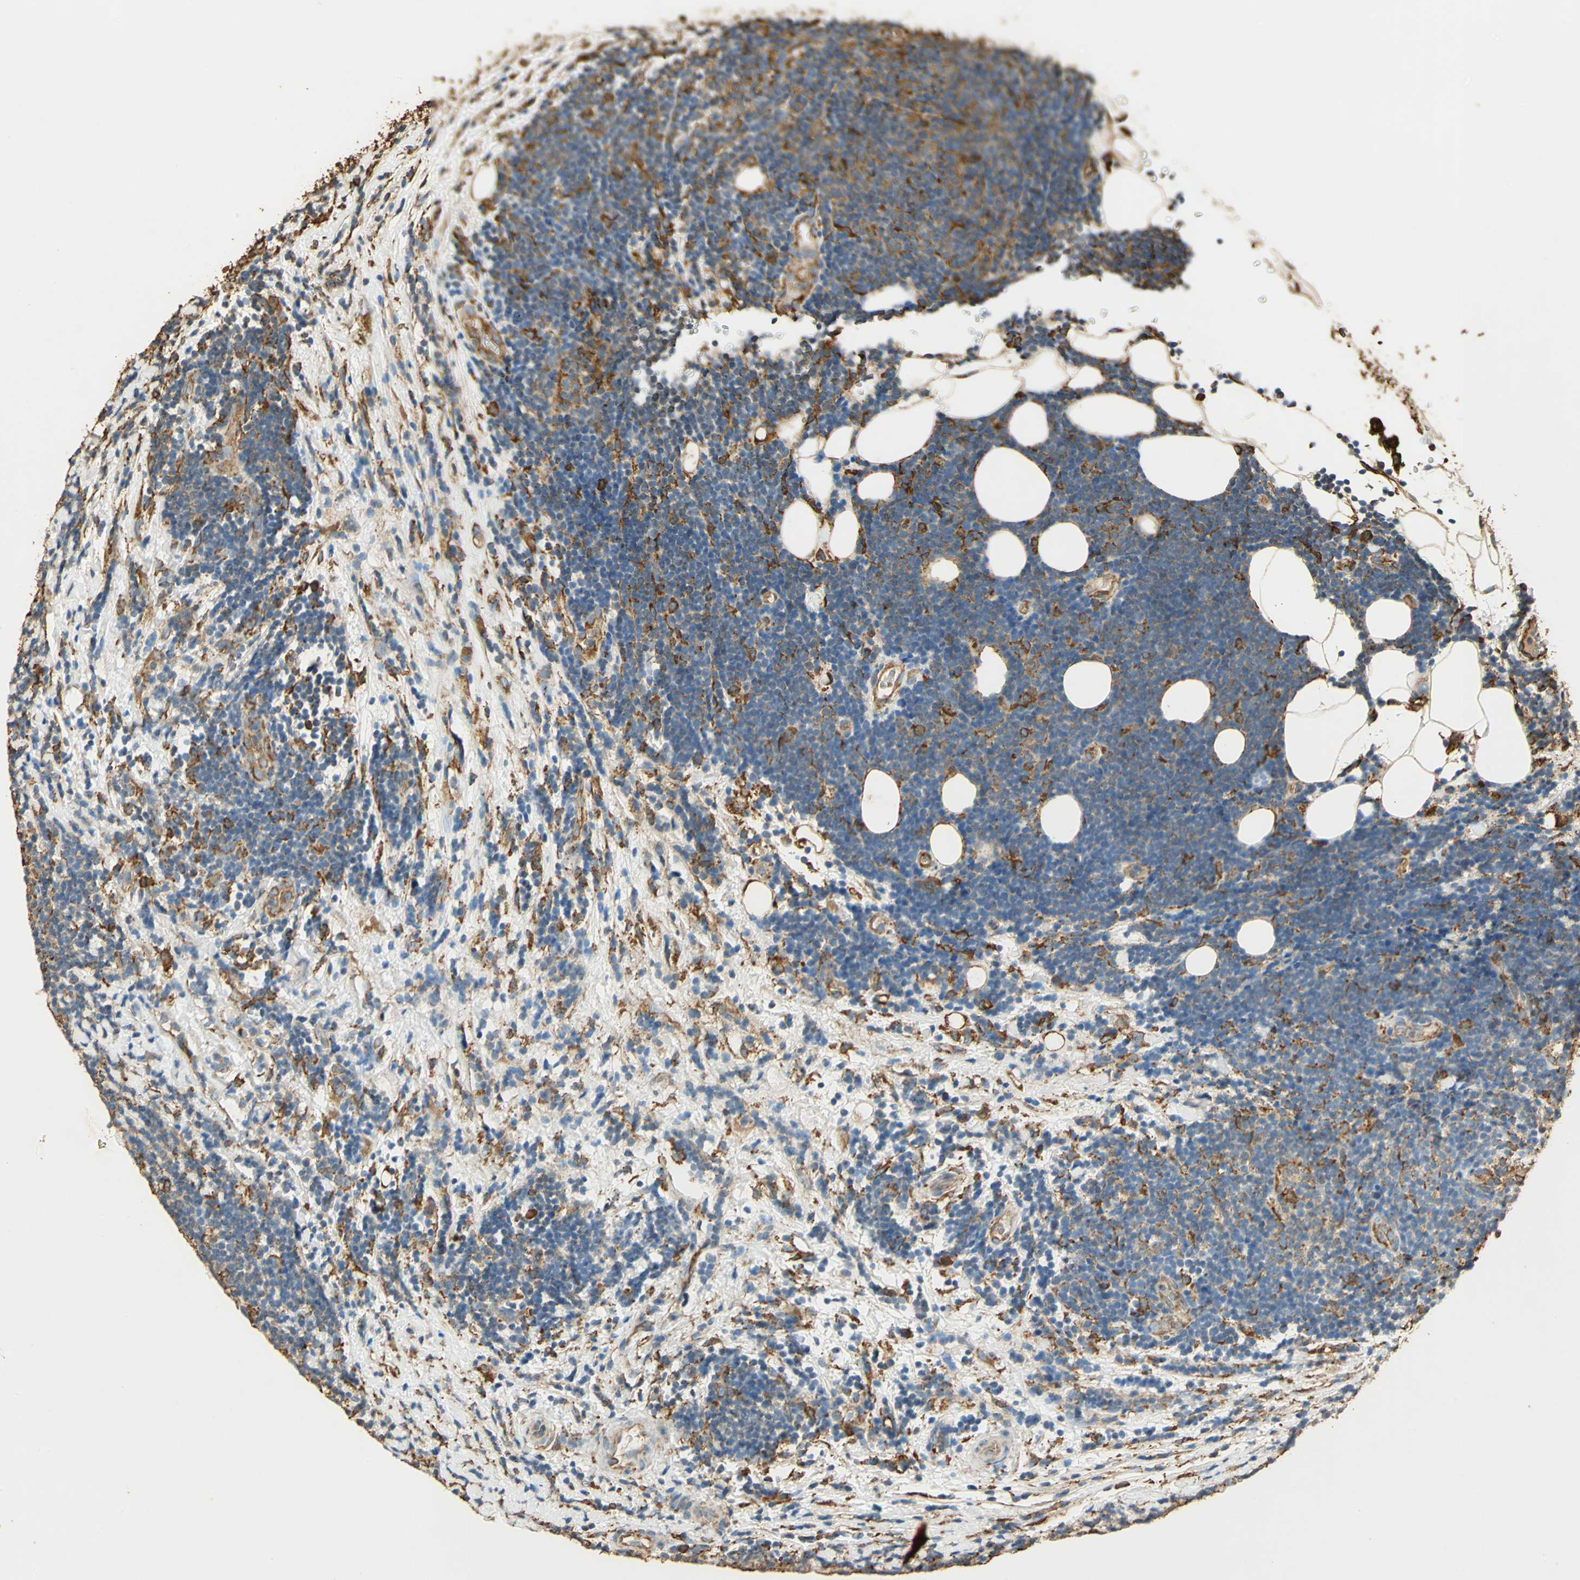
{"staining": {"intensity": "strong", "quantity": "<25%", "location": "cytoplasmic/membranous"}, "tissue": "lymphoma", "cell_type": "Tumor cells", "image_type": "cancer", "snomed": [{"axis": "morphology", "description": "Malignant lymphoma, non-Hodgkin's type, Low grade"}, {"axis": "topography", "description": "Lymph node"}], "caption": "A micrograph of malignant lymphoma, non-Hodgkin's type (low-grade) stained for a protein exhibits strong cytoplasmic/membranous brown staining in tumor cells. Using DAB (brown) and hematoxylin (blue) stains, captured at high magnification using brightfield microscopy.", "gene": "HSP90B1", "patient": {"sex": "male", "age": 83}}